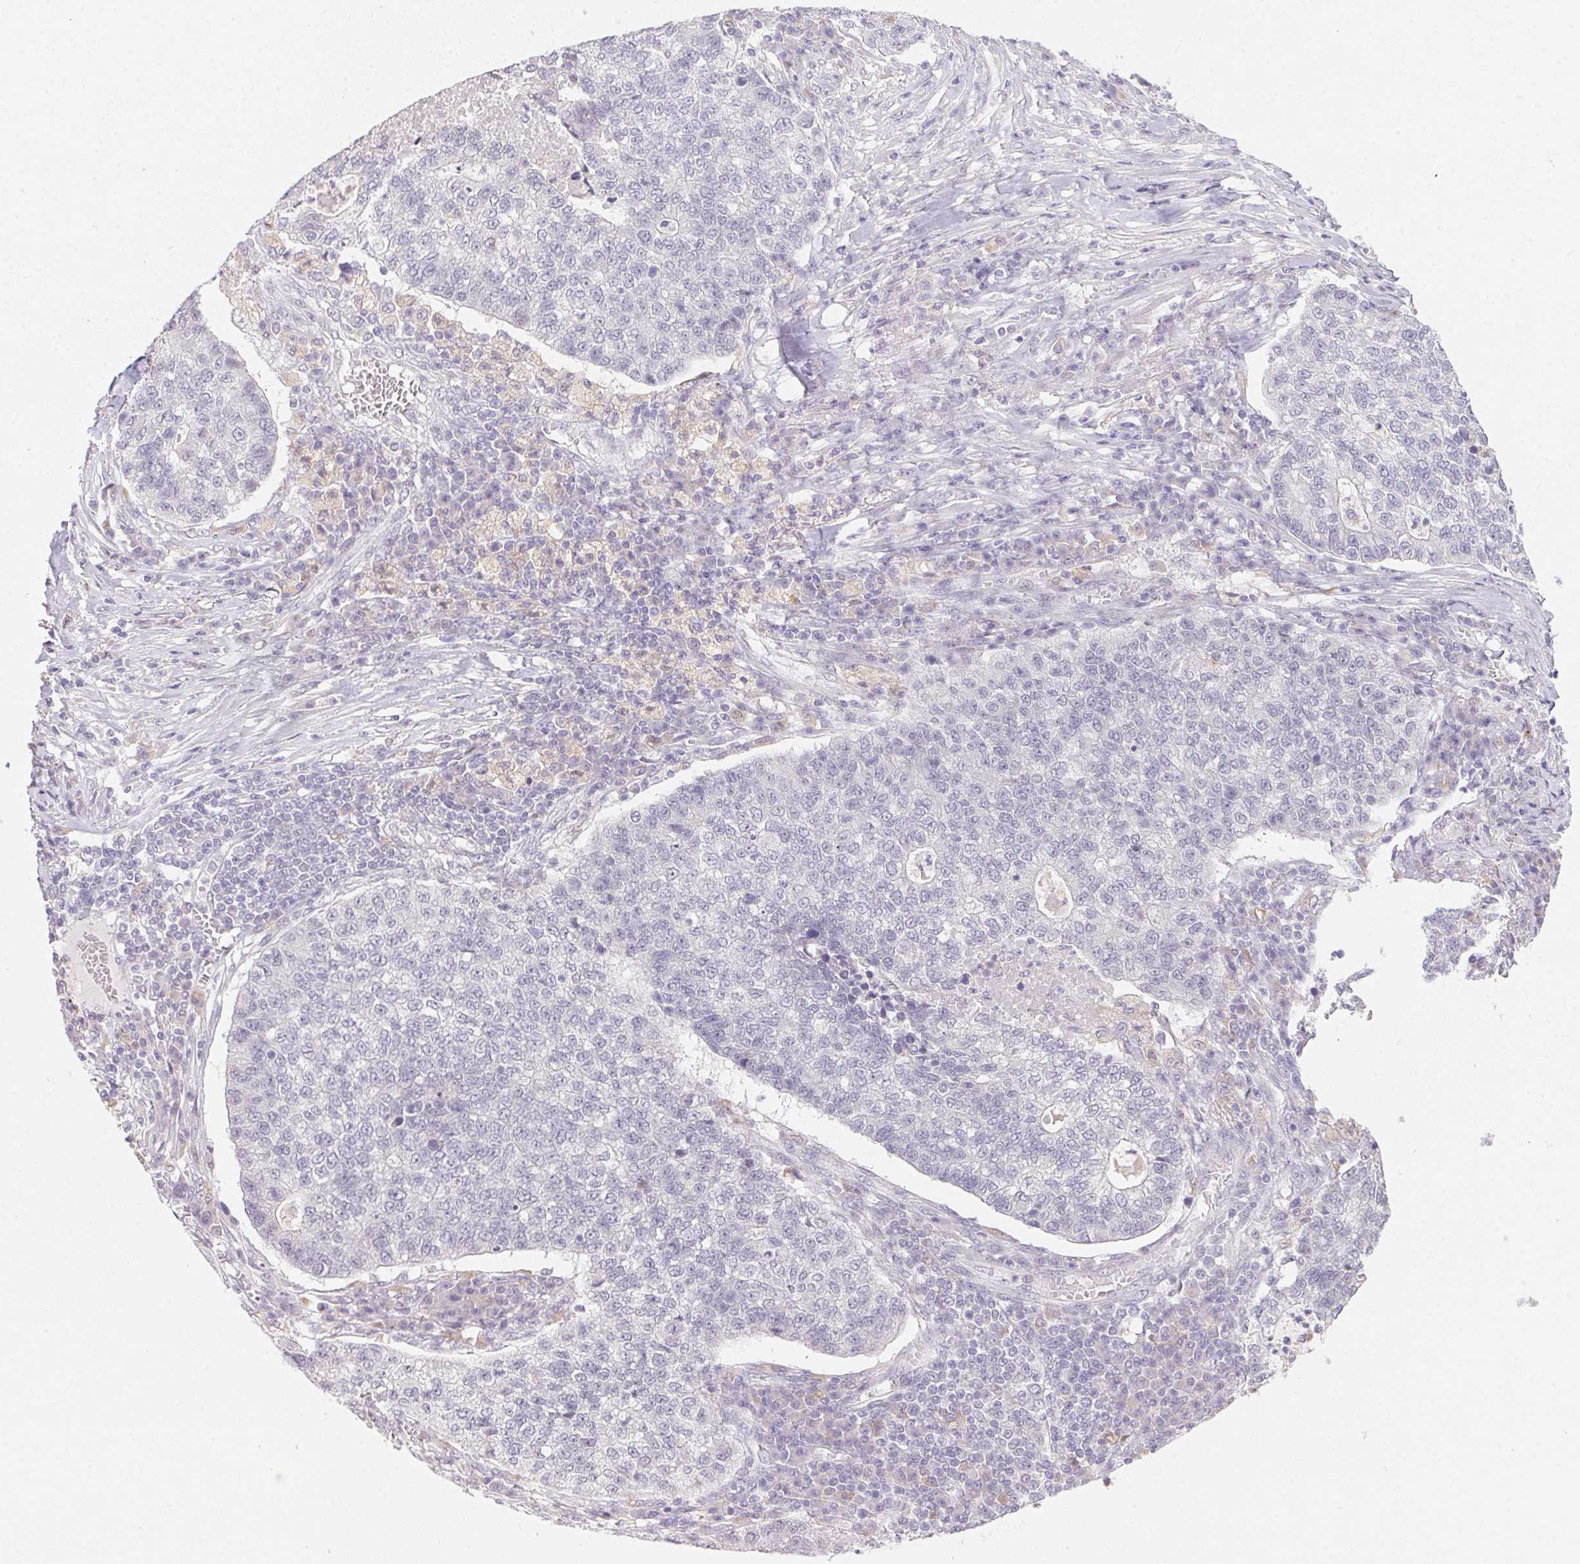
{"staining": {"intensity": "negative", "quantity": "none", "location": "none"}, "tissue": "lung cancer", "cell_type": "Tumor cells", "image_type": "cancer", "snomed": [{"axis": "morphology", "description": "Adenocarcinoma, NOS"}, {"axis": "topography", "description": "Lung"}], "caption": "Immunohistochemistry (IHC) histopathology image of neoplastic tissue: lung cancer (adenocarcinoma) stained with DAB (3,3'-diaminobenzidine) reveals no significant protein staining in tumor cells.", "gene": "SLC6A18", "patient": {"sex": "male", "age": 57}}